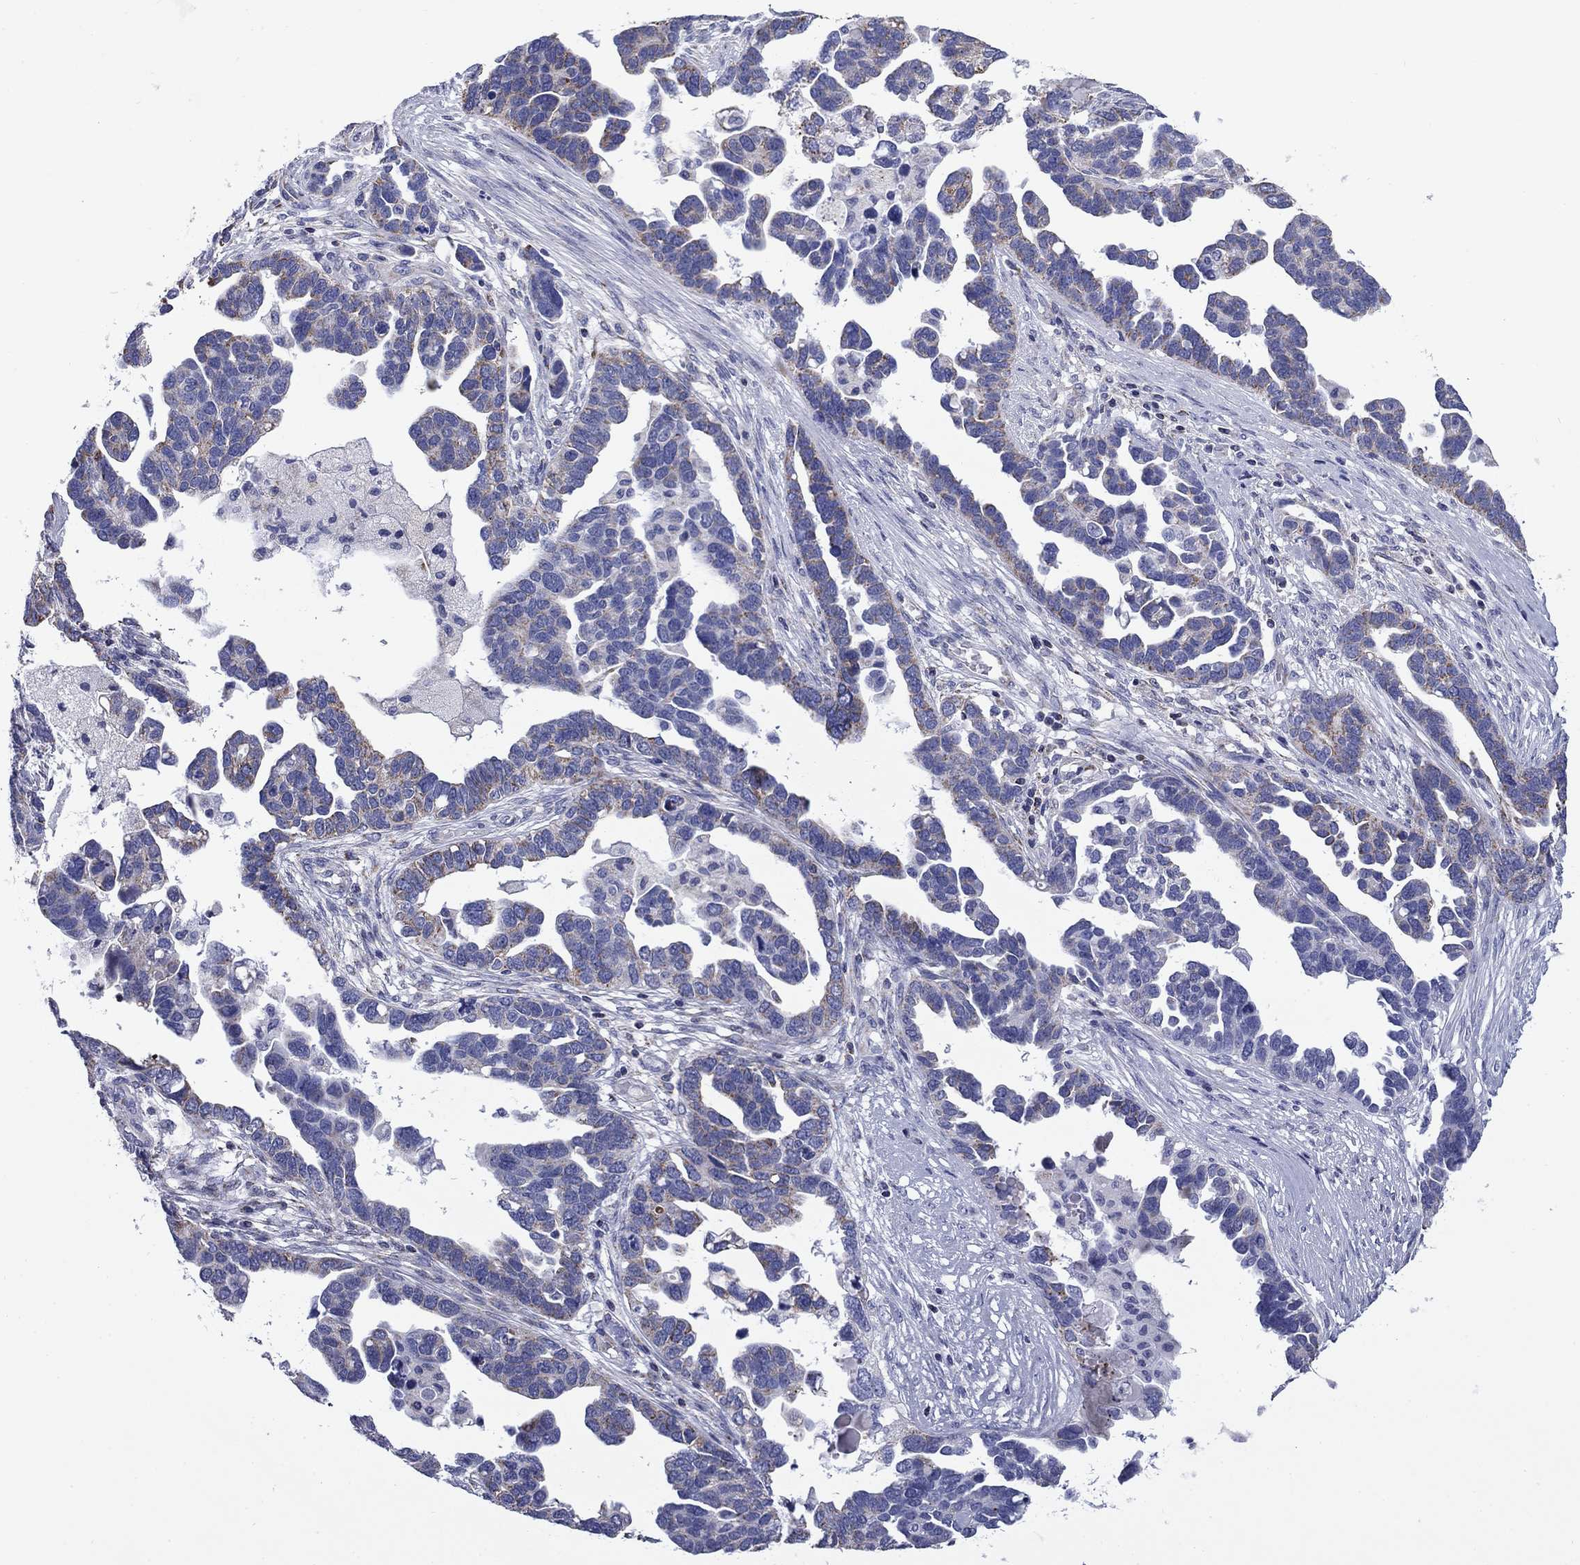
{"staining": {"intensity": "weak", "quantity": "25%-75%", "location": "cytoplasmic/membranous"}, "tissue": "ovarian cancer", "cell_type": "Tumor cells", "image_type": "cancer", "snomed": [{"axis": "morphology", "description": "Cystadenocarcinoma, serous, NOS"}, {"axis": "topography", "description": "Ovary"}], "caption": "Protein staining of serous cystadenocarcinoma (ovarian) tissue exhibits weak cytoplasmic/membranous positivity in about 25%-75% of tumor cells.", "gene": "ACADSB", "patient": {"sex": "female", "age": 54}}